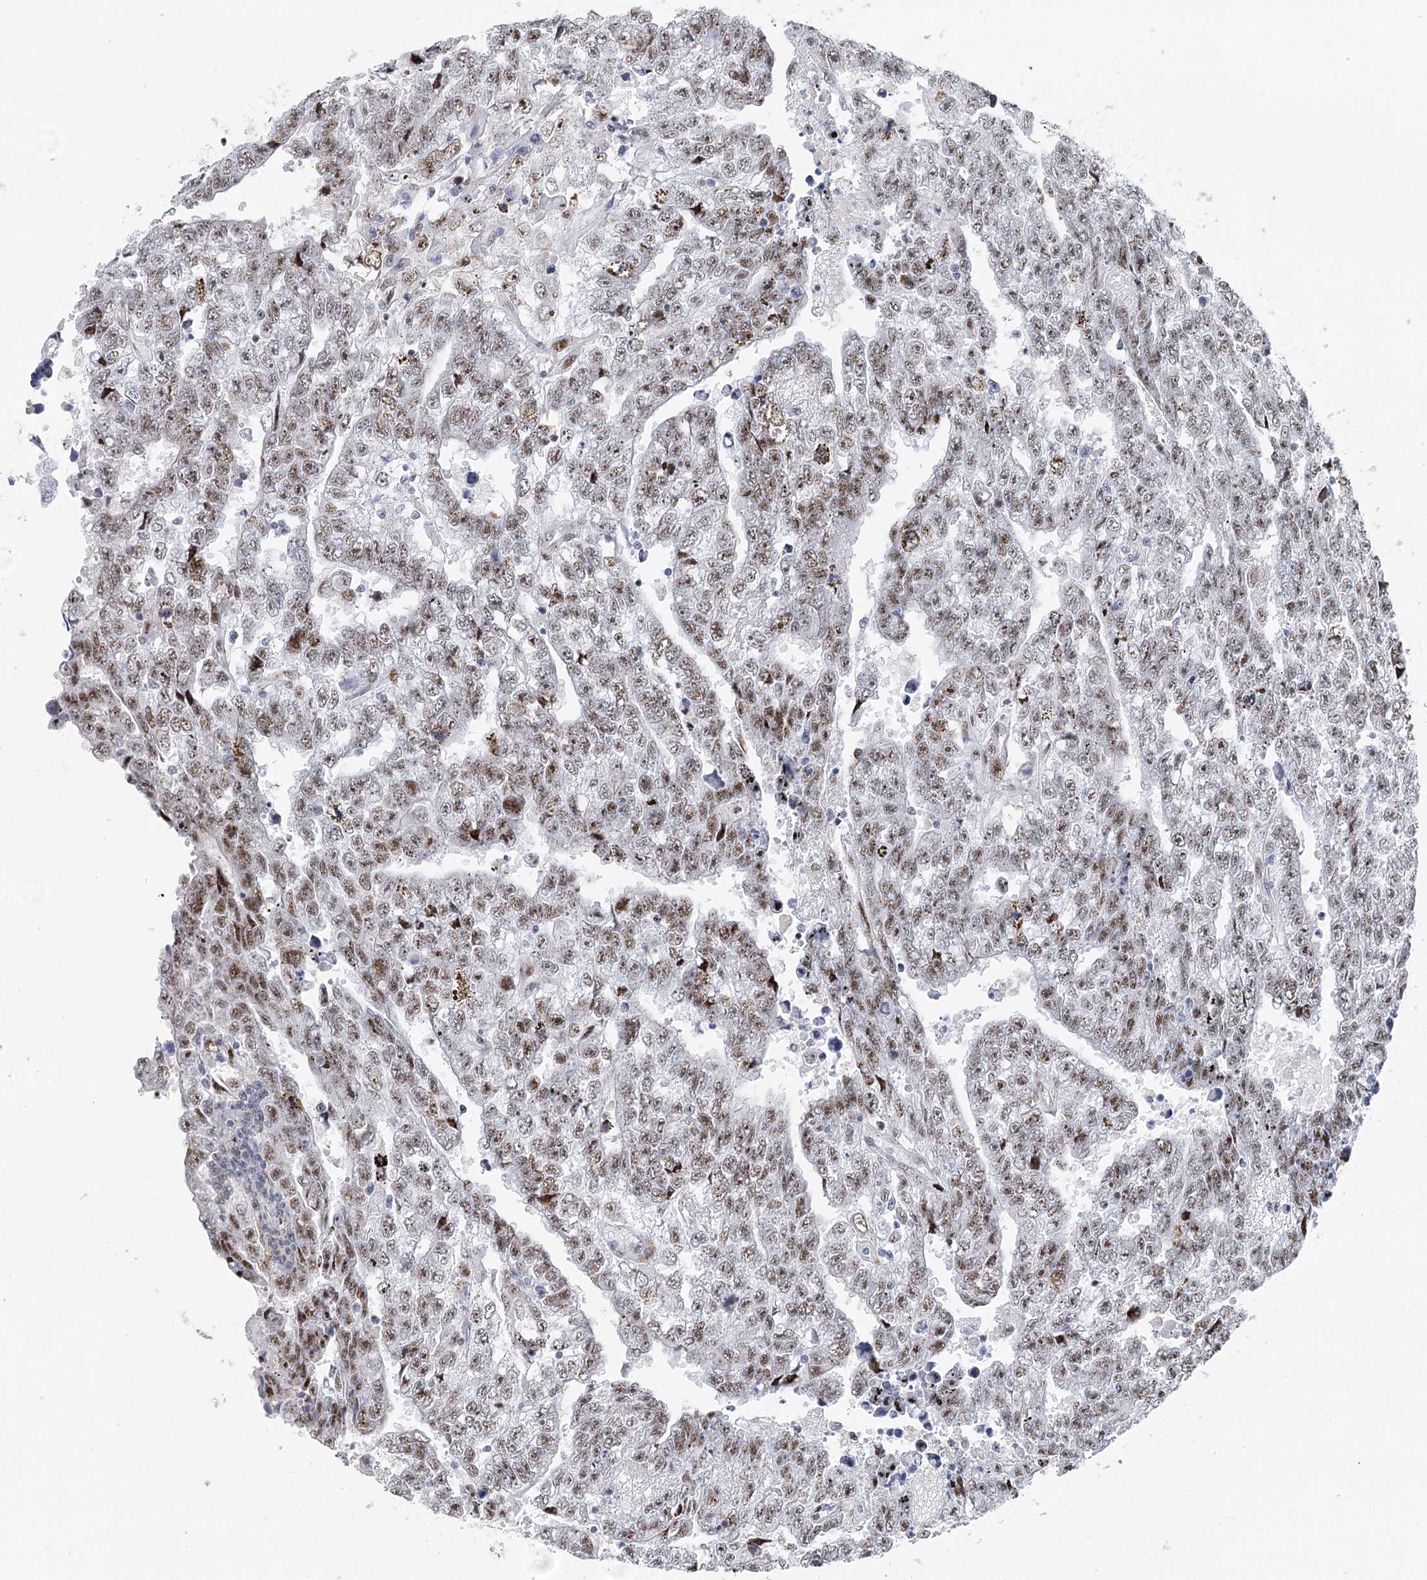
{"staining": {"intensity": "moderate", "quantity": ">75%", "location": "nuclear"}, "tissue": "testis cancer", "cell_type": "Tumor cells", "image_type": "cancer", "snomed": [{"axis": "morphology", "description": "Carcinoma, Embryonal, NOS"}, {"axis": "topography", "description": "Testis"}], "caption": "Protein positivity by immunohistochemistry reveals moderate nuclear staining in approximately >75% of tumor cells in testis cancer (embryonal carcinoma).", "gene": "CAMTA1", "patient": {"sex": "male", "age": 25}}